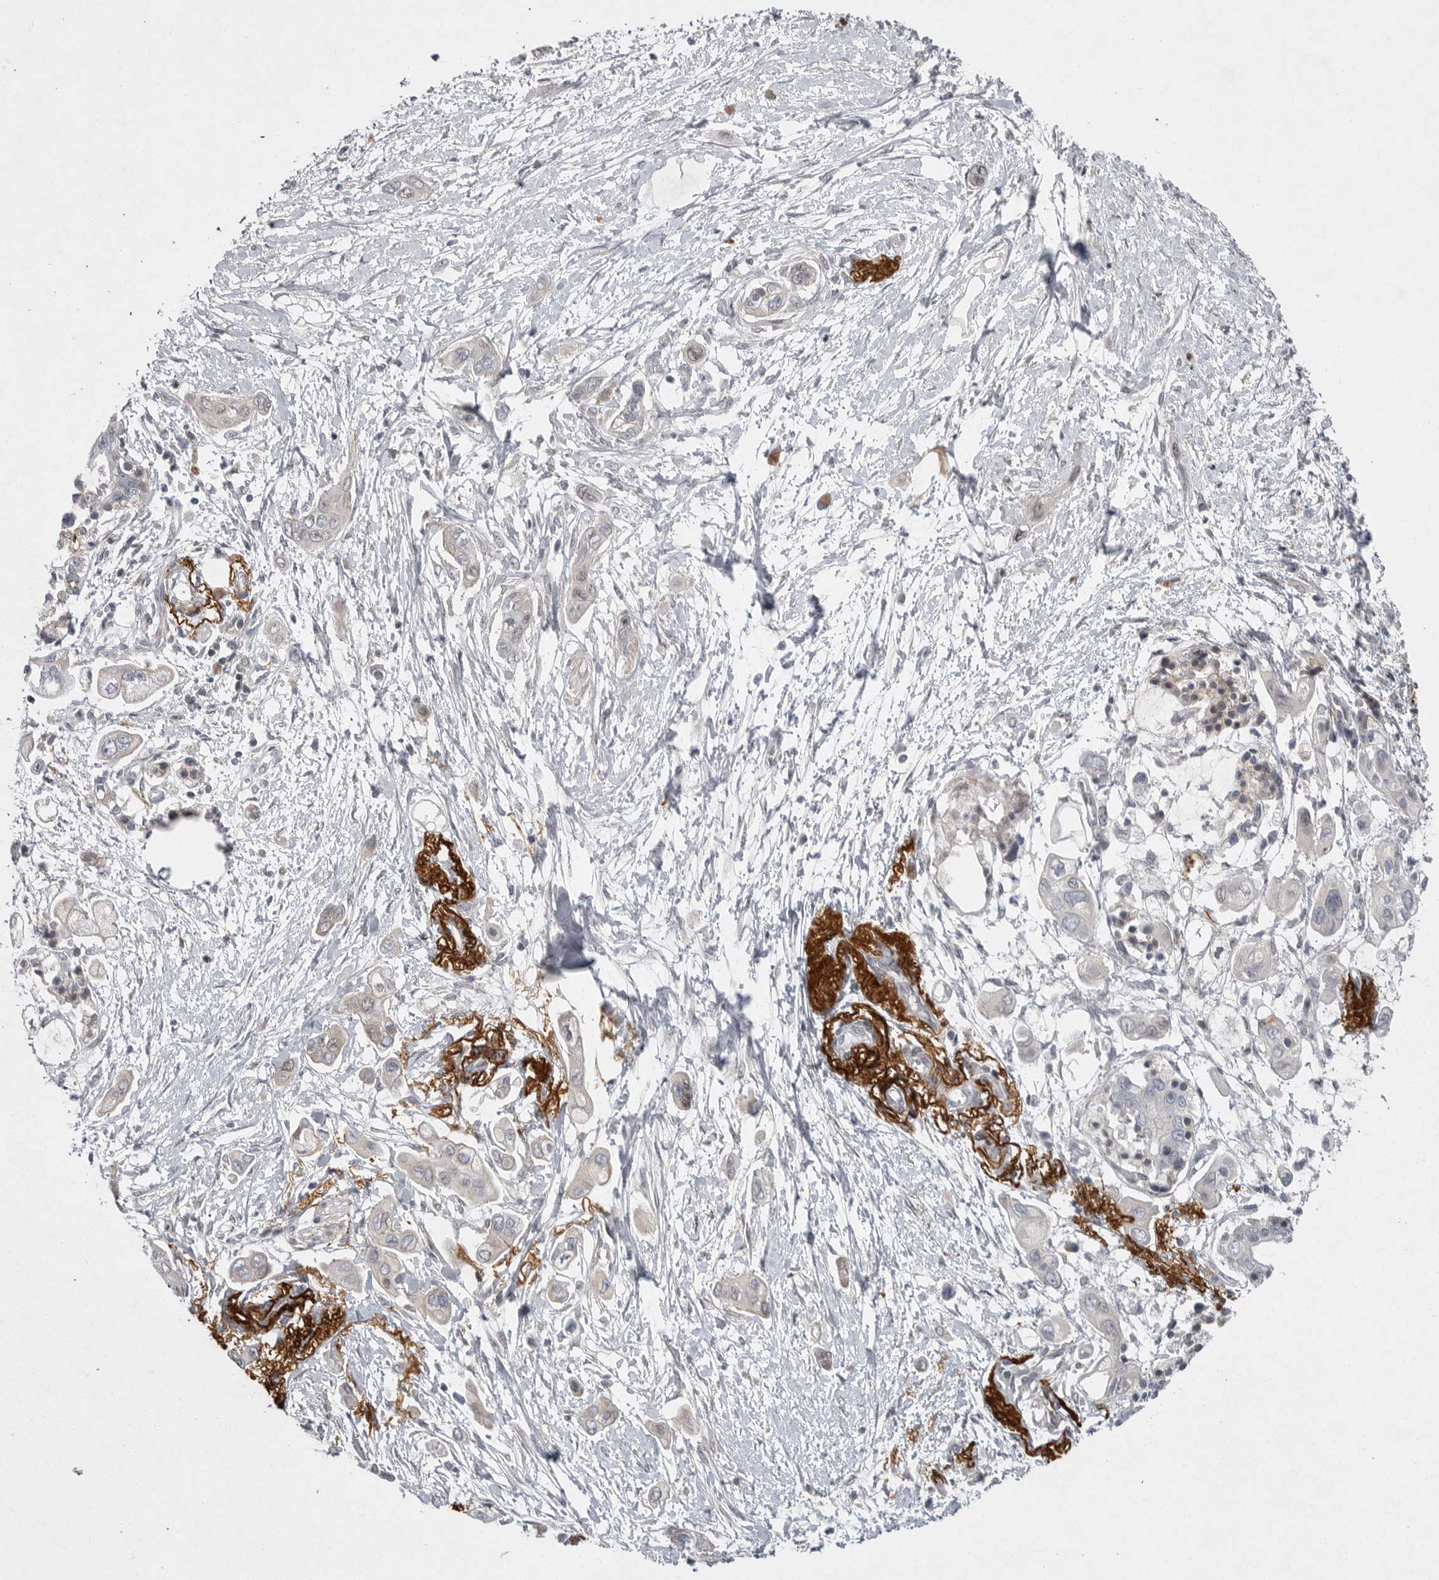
{"staining": {"intensity": "negative", "quantity": "none", "location": "none"}, "tissue": "pancreatic cancer", "cell_type": "Tumor cells", "image_type": "cancer", "snomed": [{"axis": "morphology", "description": "Adenocarcinoma, NOS"}, {"axis": "topography", "description": "Pancreas"}], "caption": "DAB immunohistochemical staining of pancreatic adenocarcinoma shows no significant staining in tumor cells.", "gene": "CRP", "patient": {"sex": "male", "age": 59}}